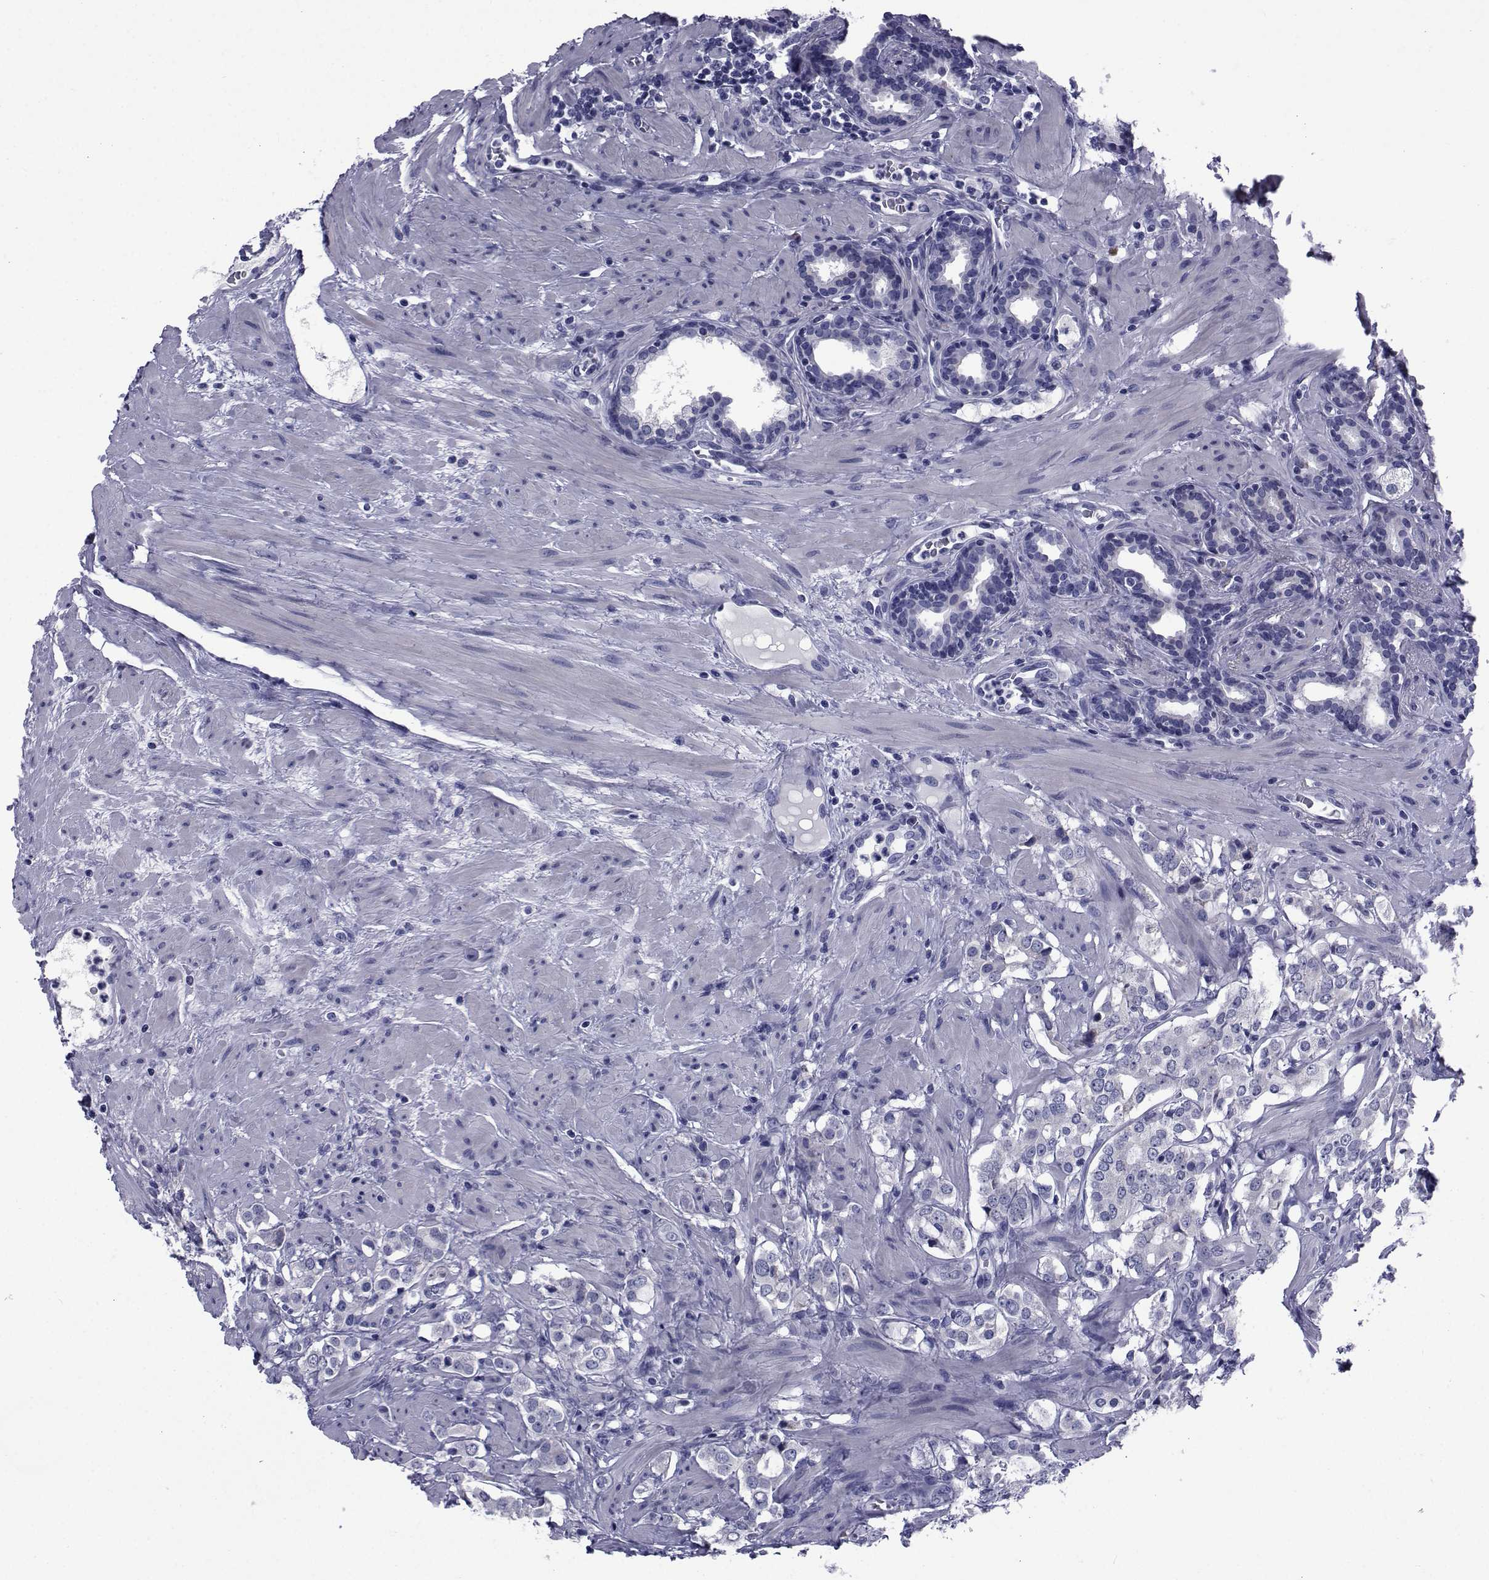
{"staining": {"intensity": "negative", "quantity": "none", "location": "none"}, "tissue": "prostate cancer", "cell_type": "Tumor cells", "image_type": "cancer", "snomed": [{"axis": "morphology", "description": "Adenocarcinoma, NOS"}, {"axis": "topography", "description": "Prostate"}], "caption": "A histopathology image of human prostate cancer (adenocarcinoma) is negative for staining in tumor cells.", "gene": "ROPN1", "patient": {"sex": "male", "age": 66}}